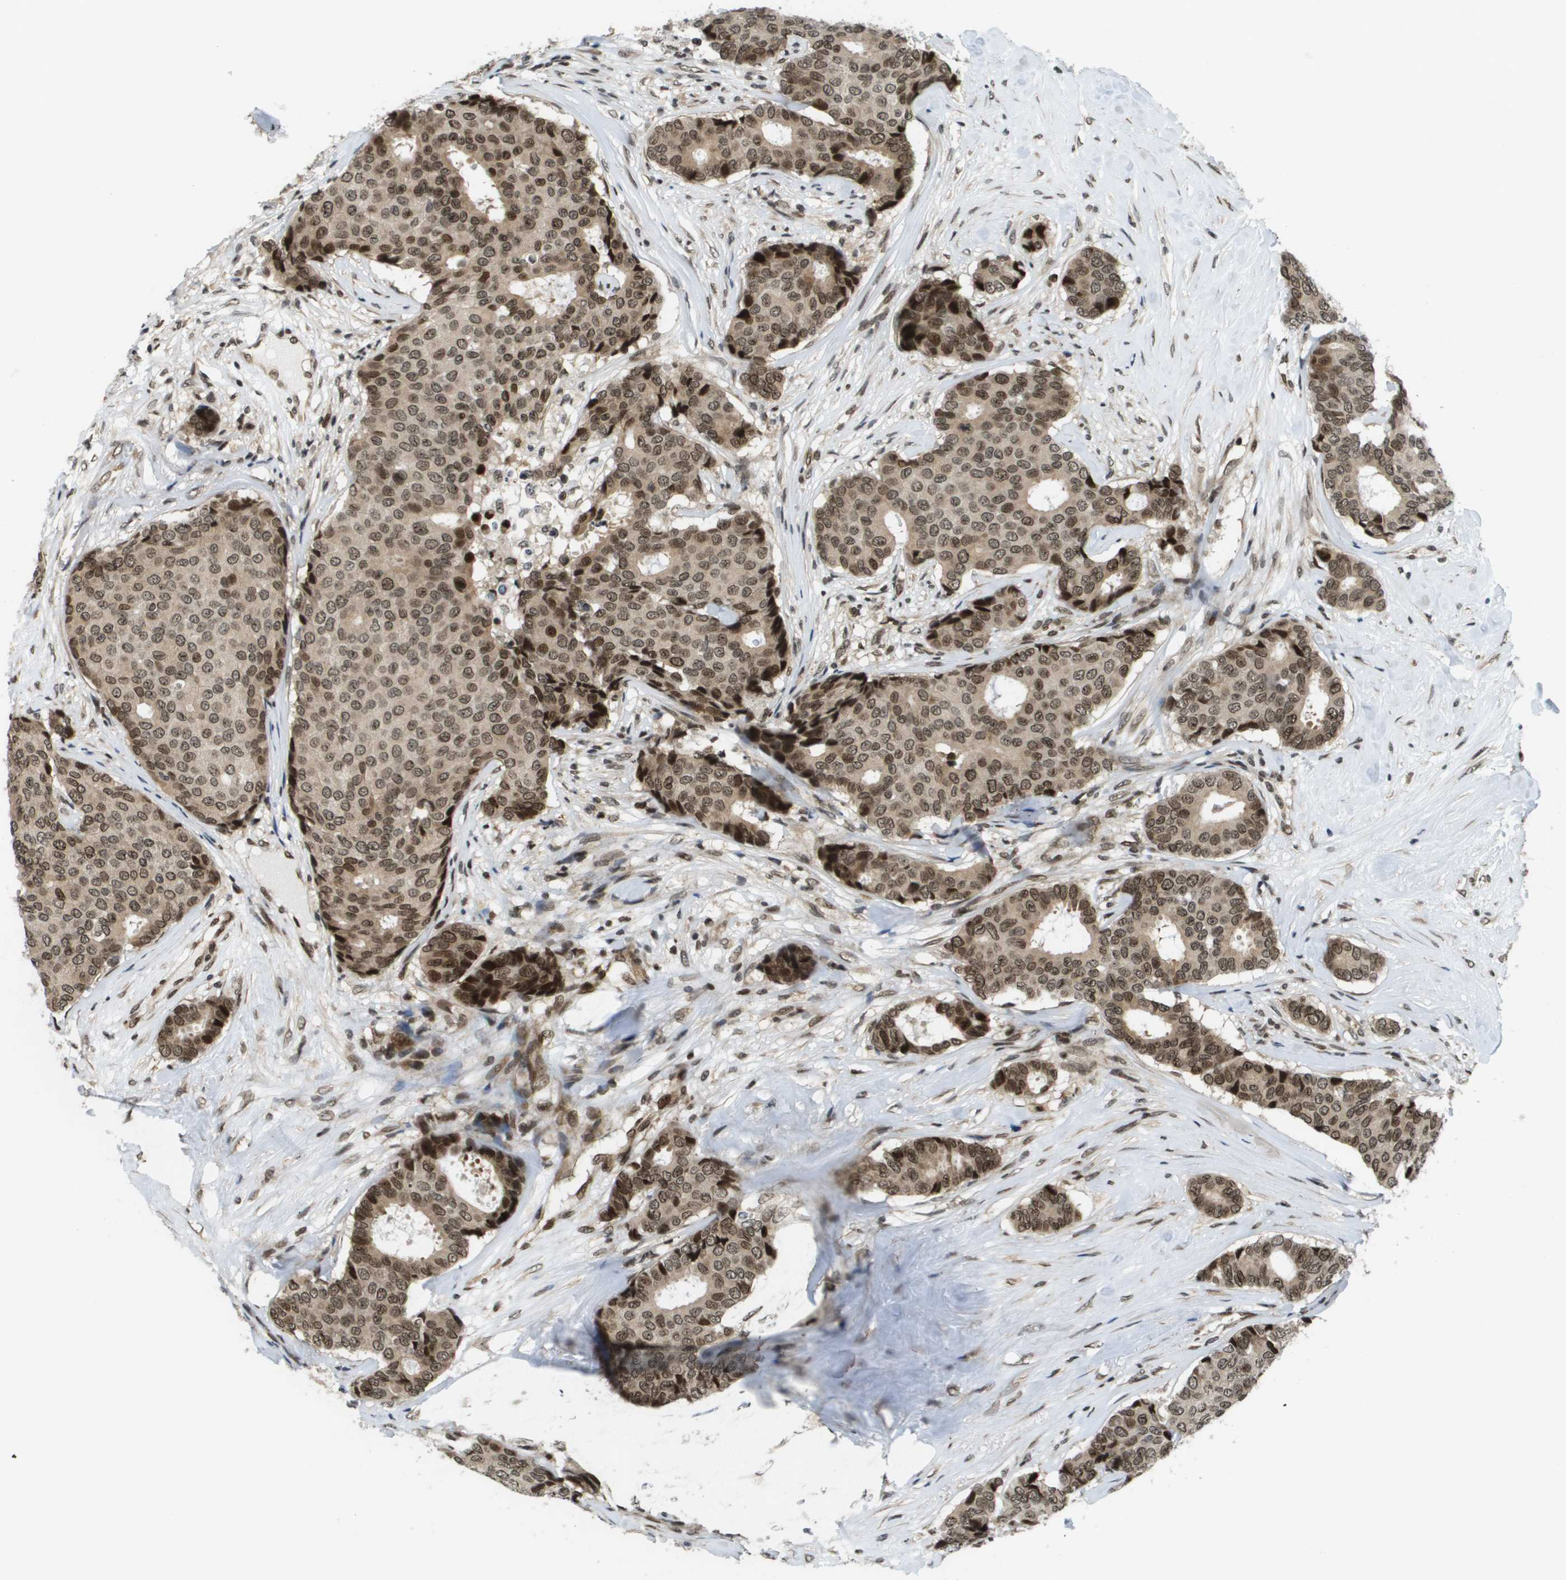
{"staining": {"intensity": "moderate", "quantity": ">75%", "location": "cytoplasmic/membranous,nuclear"}, "tissue": "breast cancer", "cell_type": "Tumor cells", "image_type": "cancer", "snomed": [{"axis": "morphology", "description": "Duct carcinoma"}, {"axis": "topography", "description": "Breast"}], "caption": "Immunohistochemistry histopathology image of neoplastic tissue: human breast intraductal carcinoma stained using immunohistochemistry (IHC) demonstrates medium levels of moderate protein expression localized specifically in the cytoplasmic/membranous and nuclear of tumor cells, appearing as a cytoplasmic/membranous and nuclear brown color.", "gene": "RECQL4", "patient": {"sex": "female", "age": 75}}